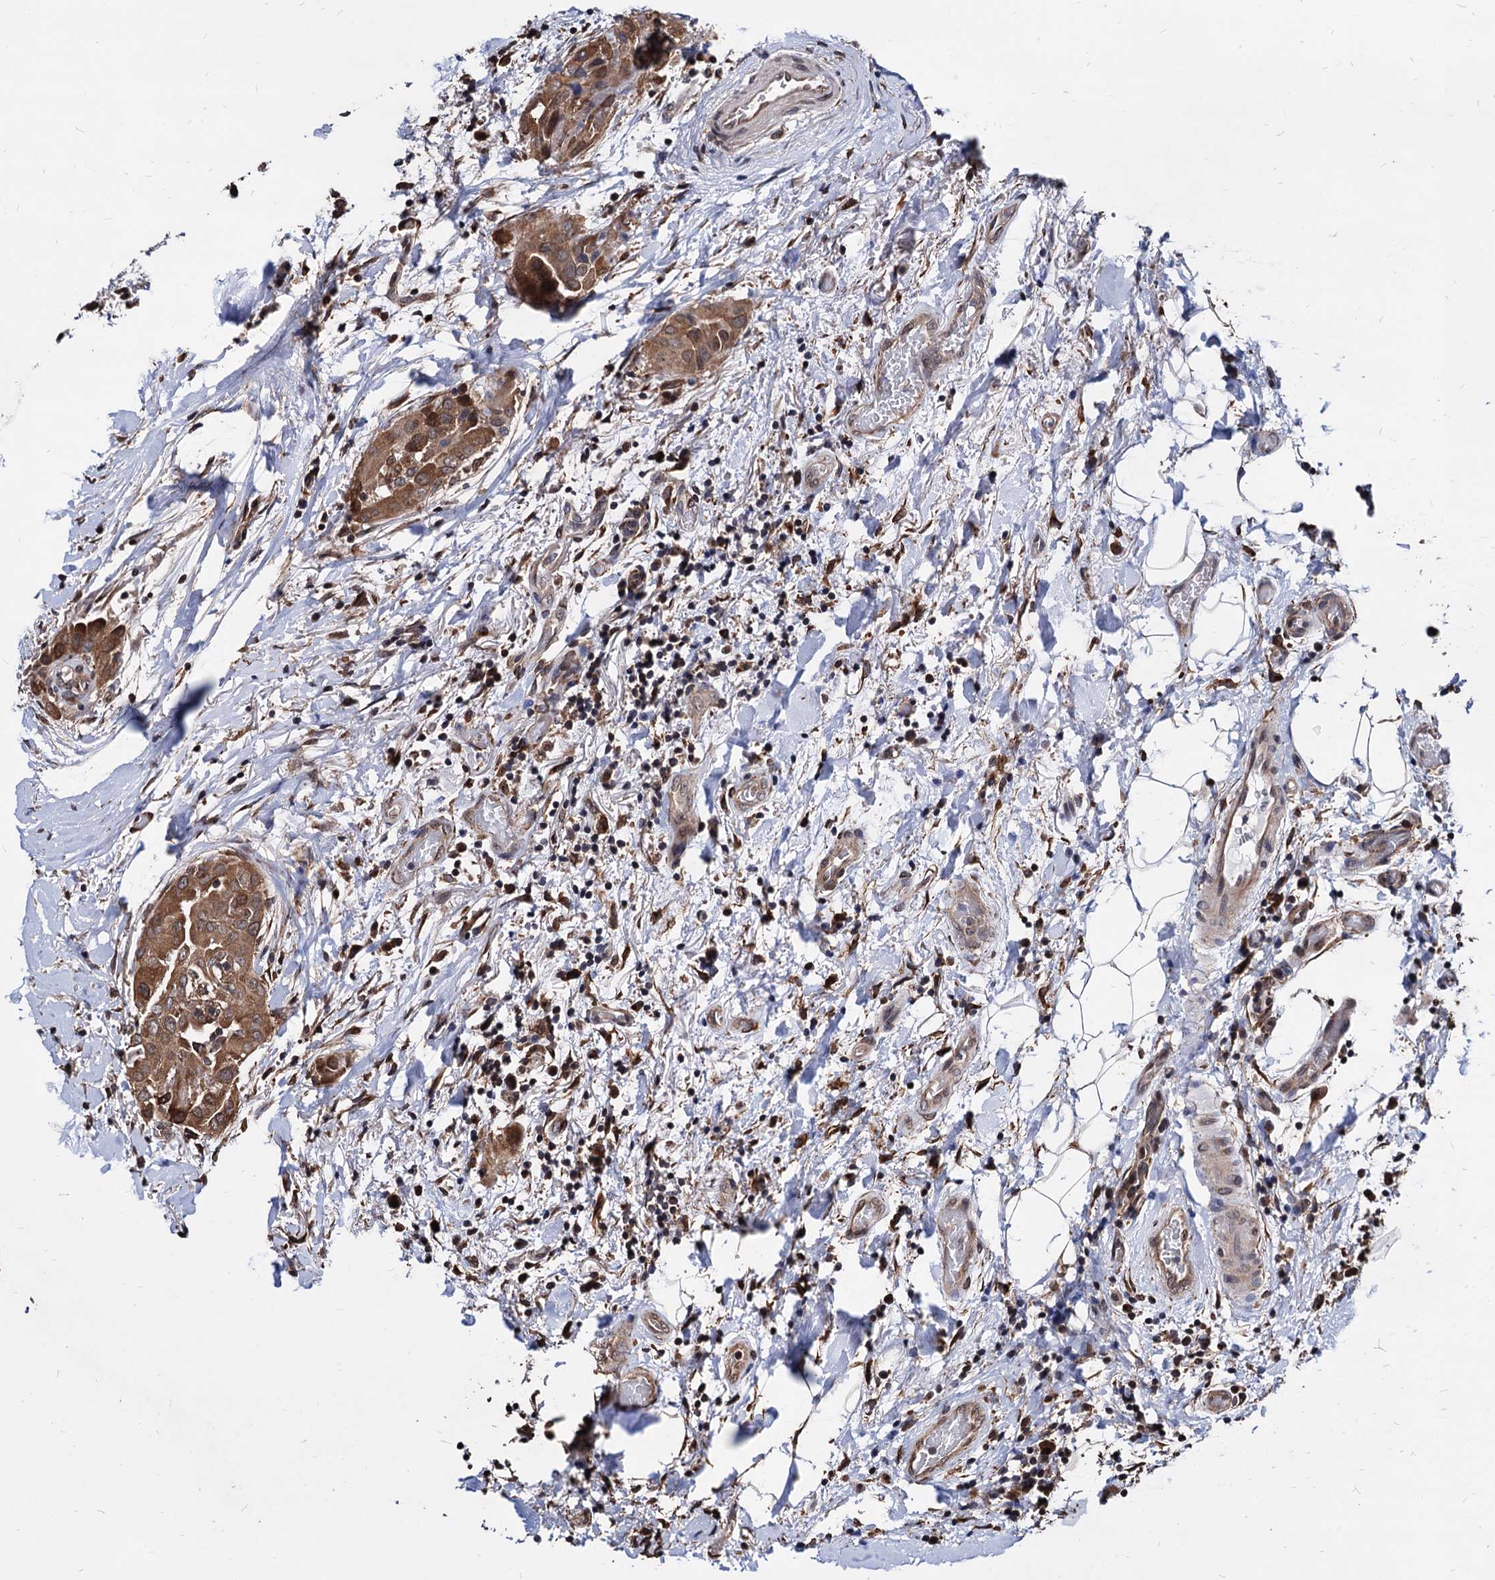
{"staining": {"intensity": "moderate", "quantity": ">75%", "location": "cytoplasmic/membranous"}, "tissue": "thyroid cancer", "cell_type": "Tumor cells", "image_type": "cancer", "snomed": [{"axis": "morphology", "description": "Papillary adenocarcinoma, NOS"}, {"axis": "topography", "description": "Thyroid gland"}], "caption": "Thyroid cancer (papillary adenocarcinoma) stained for a protein shows moderate cytoplasmic/membranous positivity in tumor cells.", "gene": "ANKRD12", "patient": {"sex": "male", "age": 33}}